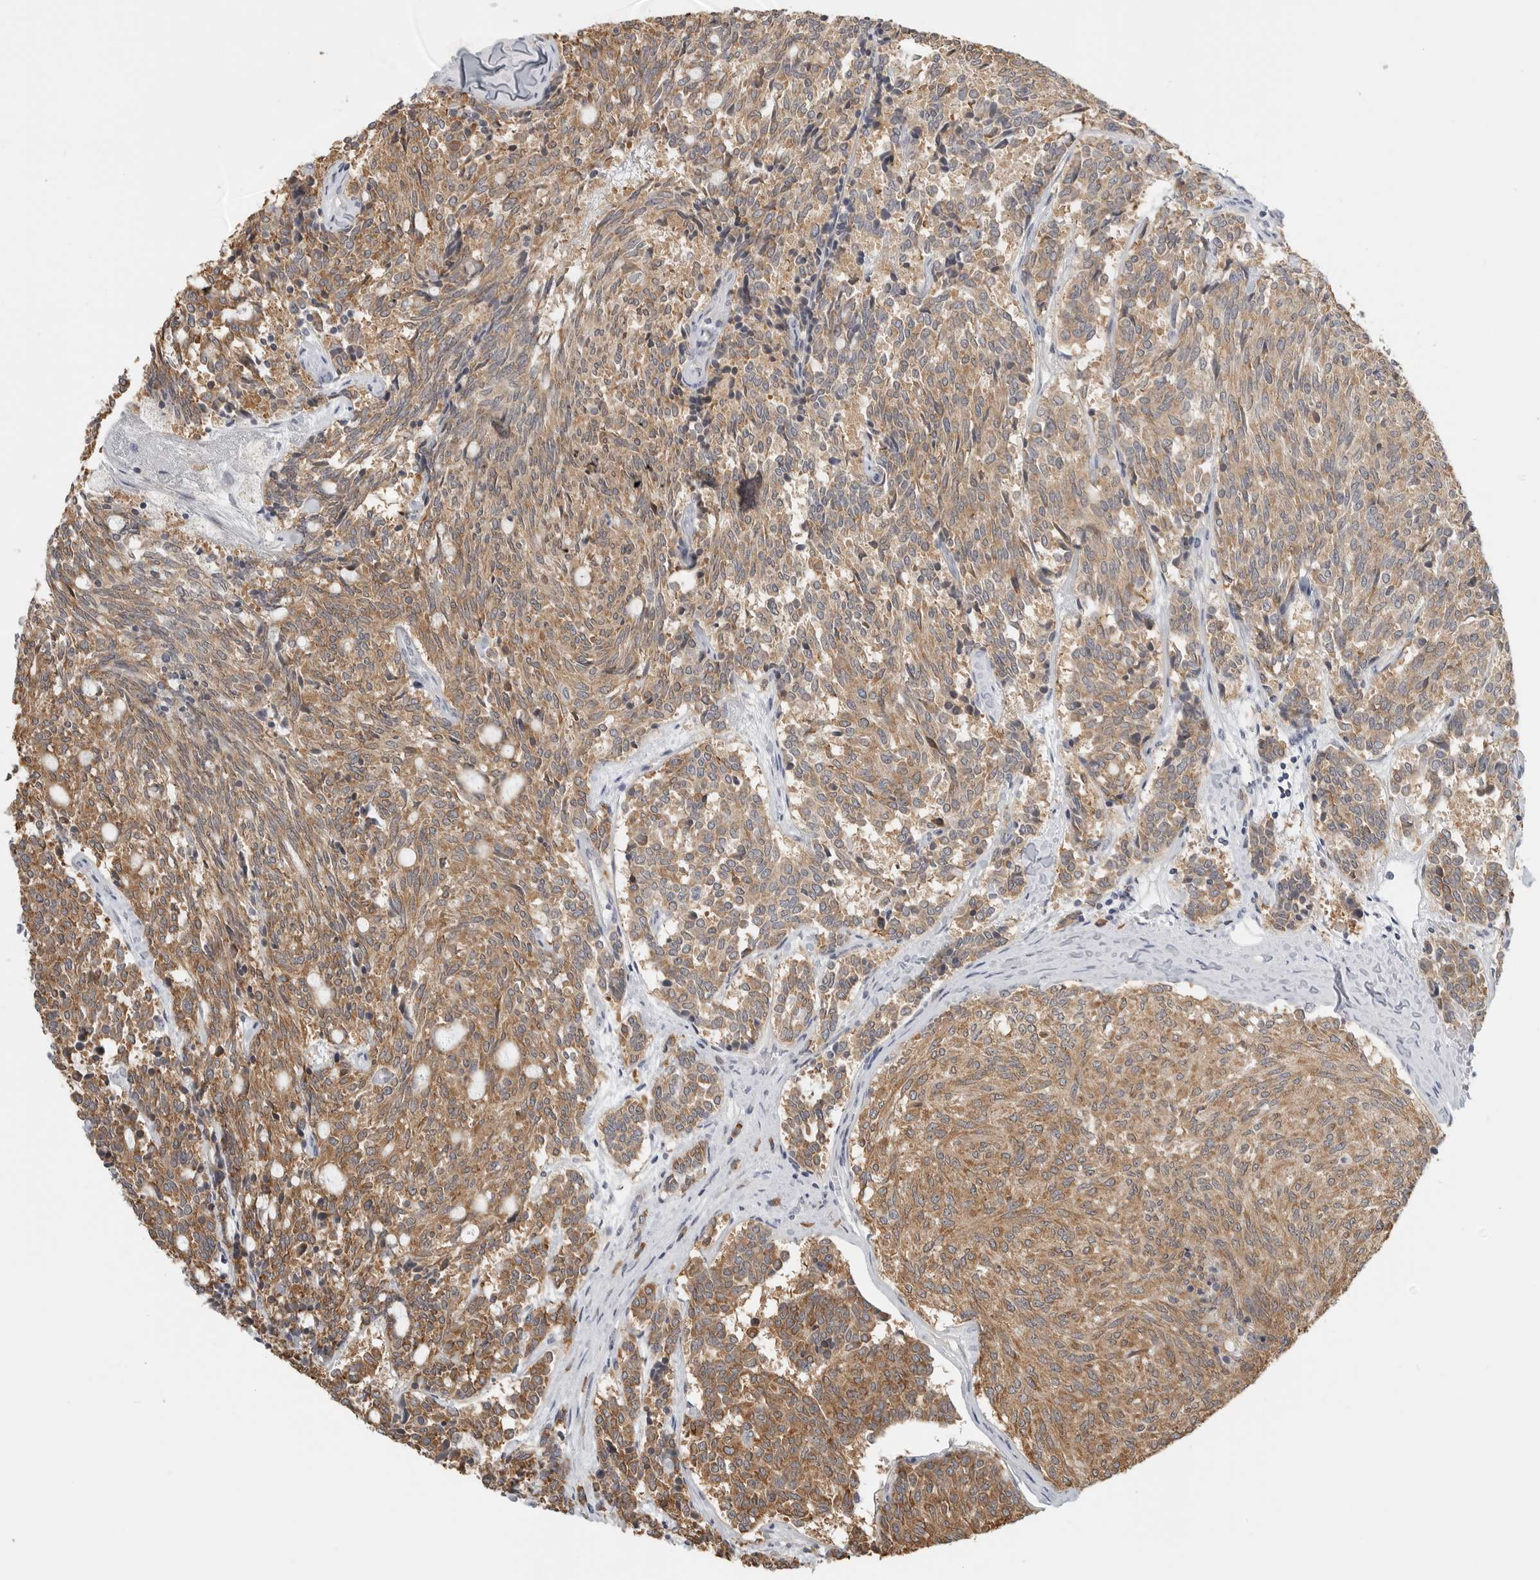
{"staining": {"intensity": "moderate", "quantity": ">75%", "location": "cytoplasmic/membranous"}, "tissue": "carcinoid", "cell_type": "Tumor cells", "image_type": "cancer", "snomed": [{"axis": "morphology", "description": "Carcinoid, malignant, NOS"}, {"axis": "topography", "description": "Pancreas"}], "caption": "Immunohistochemical staining of carcinoid demonstrates moderate cytoplasmic/membranous protein positivity in approximately >75% of tumor cells. The staining was performed using DAB, with brown indicating positive protein expression. Nuclei are stained blue with hematoxylin.", "gene": "IL12RB2", "patient": {"sex": "female", "age": 54}}